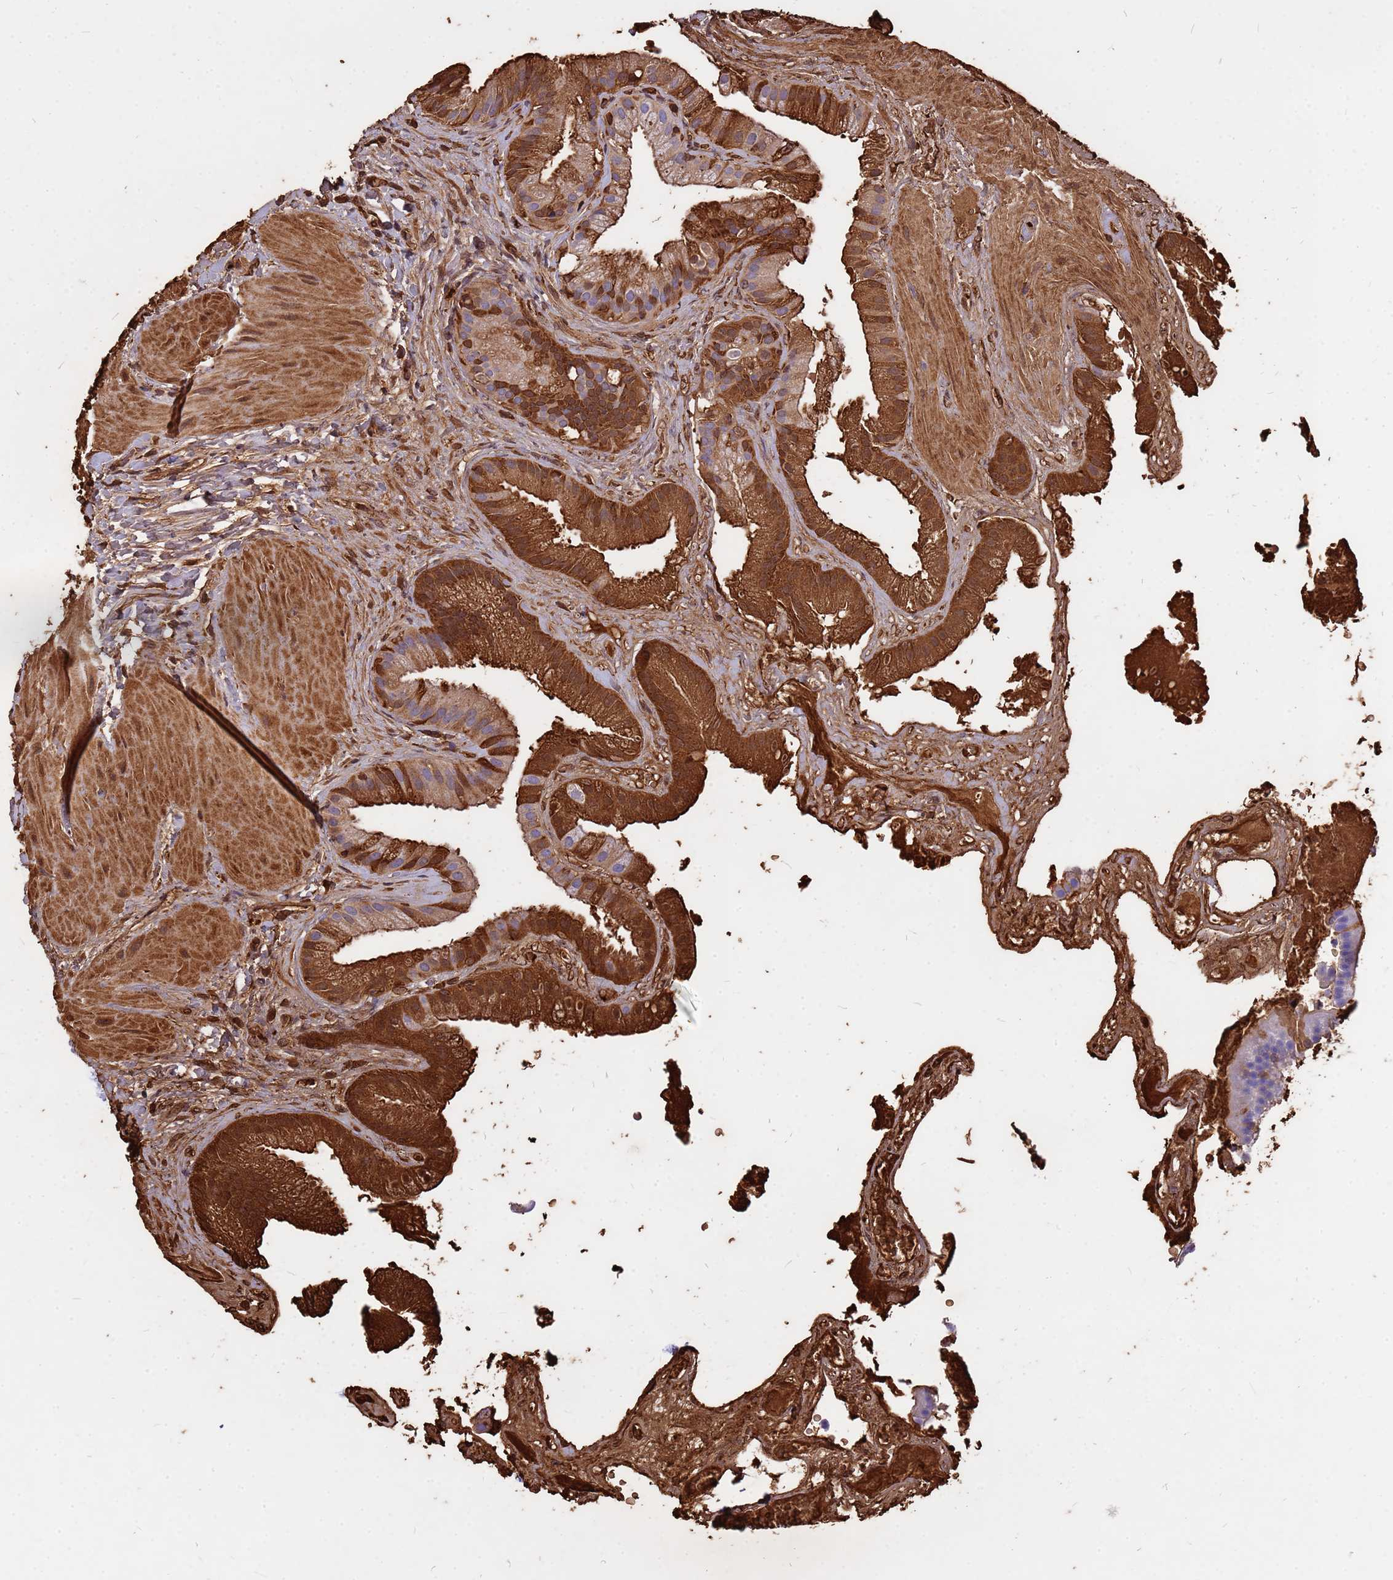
{"staining": {"intensity": "strong", "quantity": "25%-75%", "location": "cytoplasmic/membranous"}, "tissue": "gallbladder", "cell_type": "Glandular cells", "image_type": "normal", "snomed": [{"axis": "morphology", "description": "Normal tissue, NOS"}, {"axis": "topography", "description": "Gallbladder"}], "caption": "High-magnification brightfield microscopy of benign gallbladder stained with DAB (brown) and counterstained with hematoxylin (blue). glandular cells exhibit strong cytoplasmic/membranous staining is identified in approximately25%-75% of cells.", "gene": "HBA1", "patient": {"sex": "male", "age": 55}}